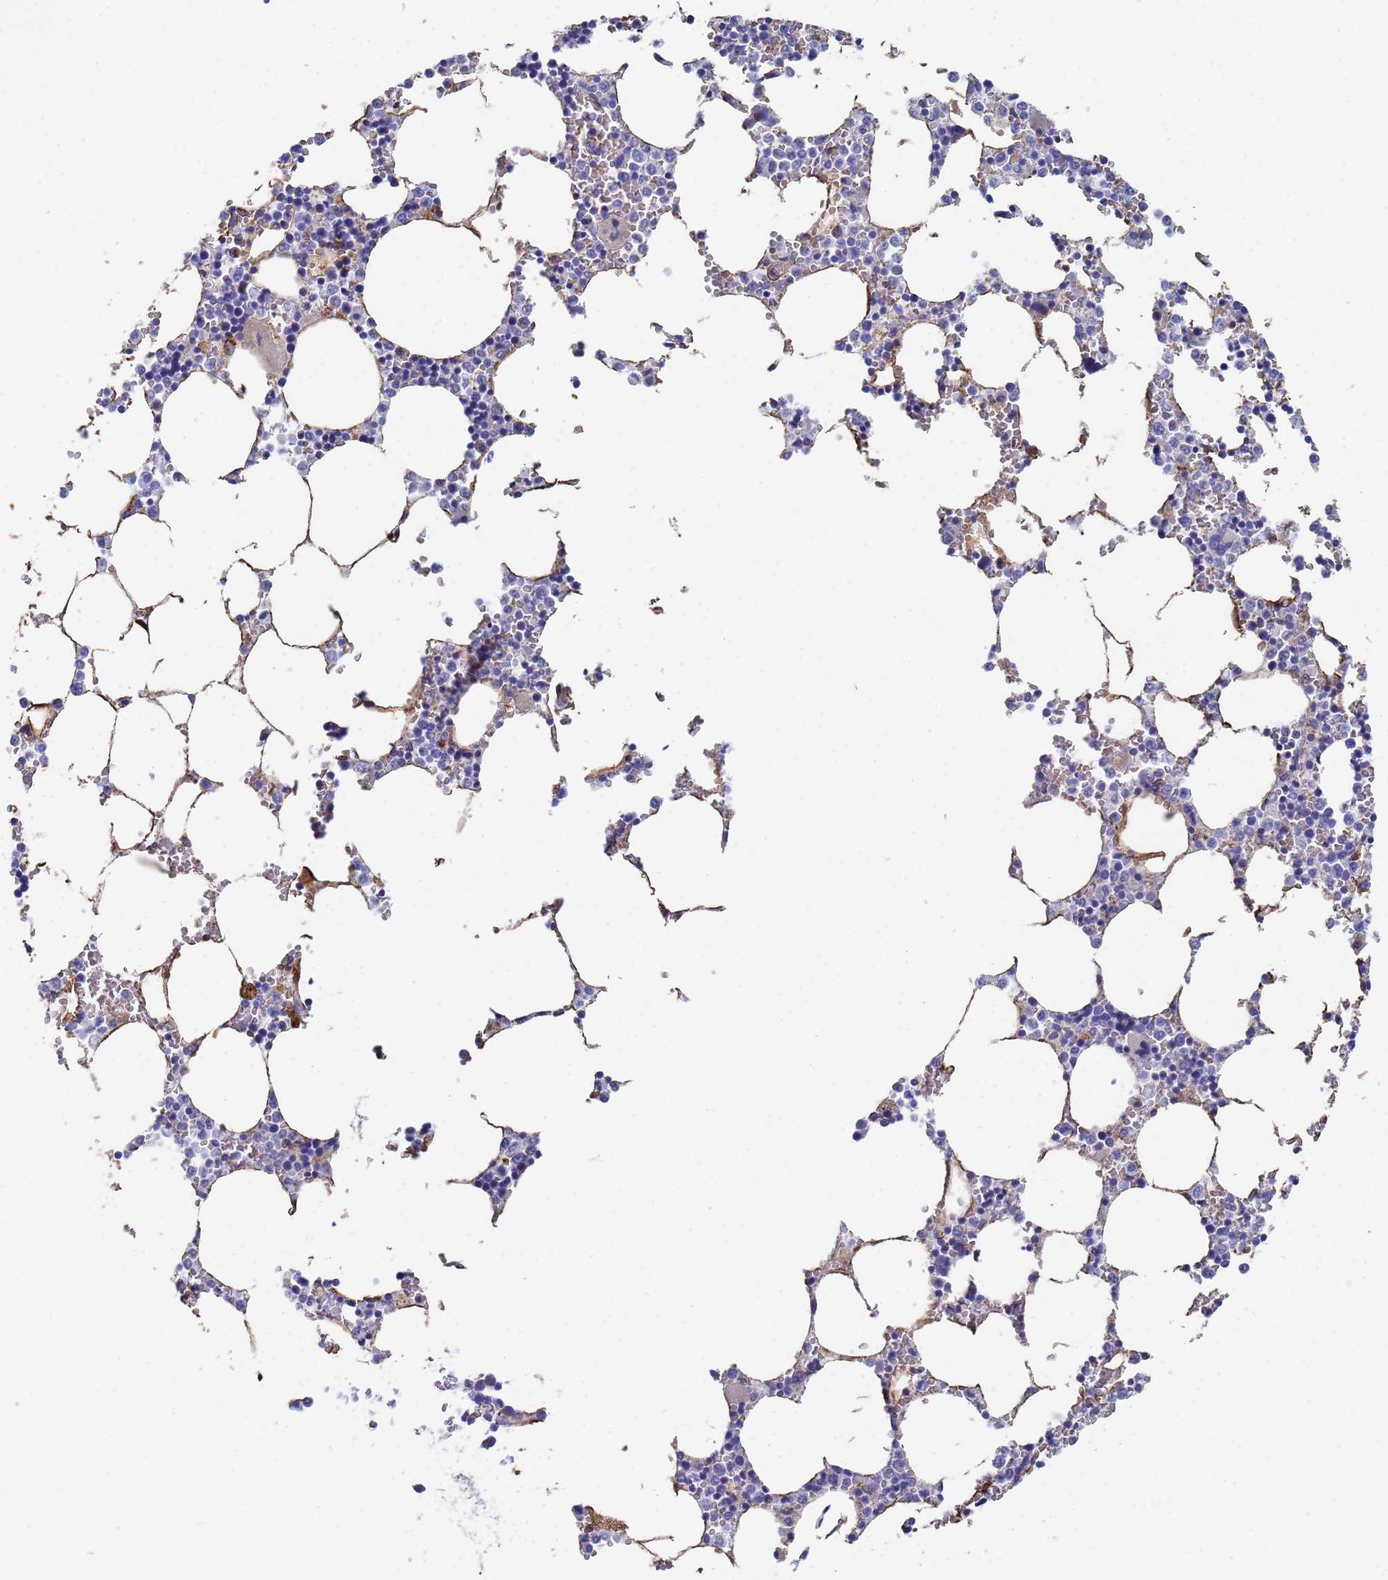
{"staining": {"intensity": "moderate", "quantity": "<25%", "location": "cytoplasmic/membranous"}, "tissue": "bone marrow", "cell_type": "Hematopoietic cells", "image_type": "normal", "snomed": [{"axis": "morphology", "description": "Normal tissue, NOS"}, {"axis": "topography", "description": "Bone marrow"}], "caption": "Protein staining of benign bone marrow demonstrates moderate cytoplasmic/membranous expression in approximately <25% of hematopoietic cells.", "gene": "GDAP2", "patient": {"sex": "female", "age": 64}}